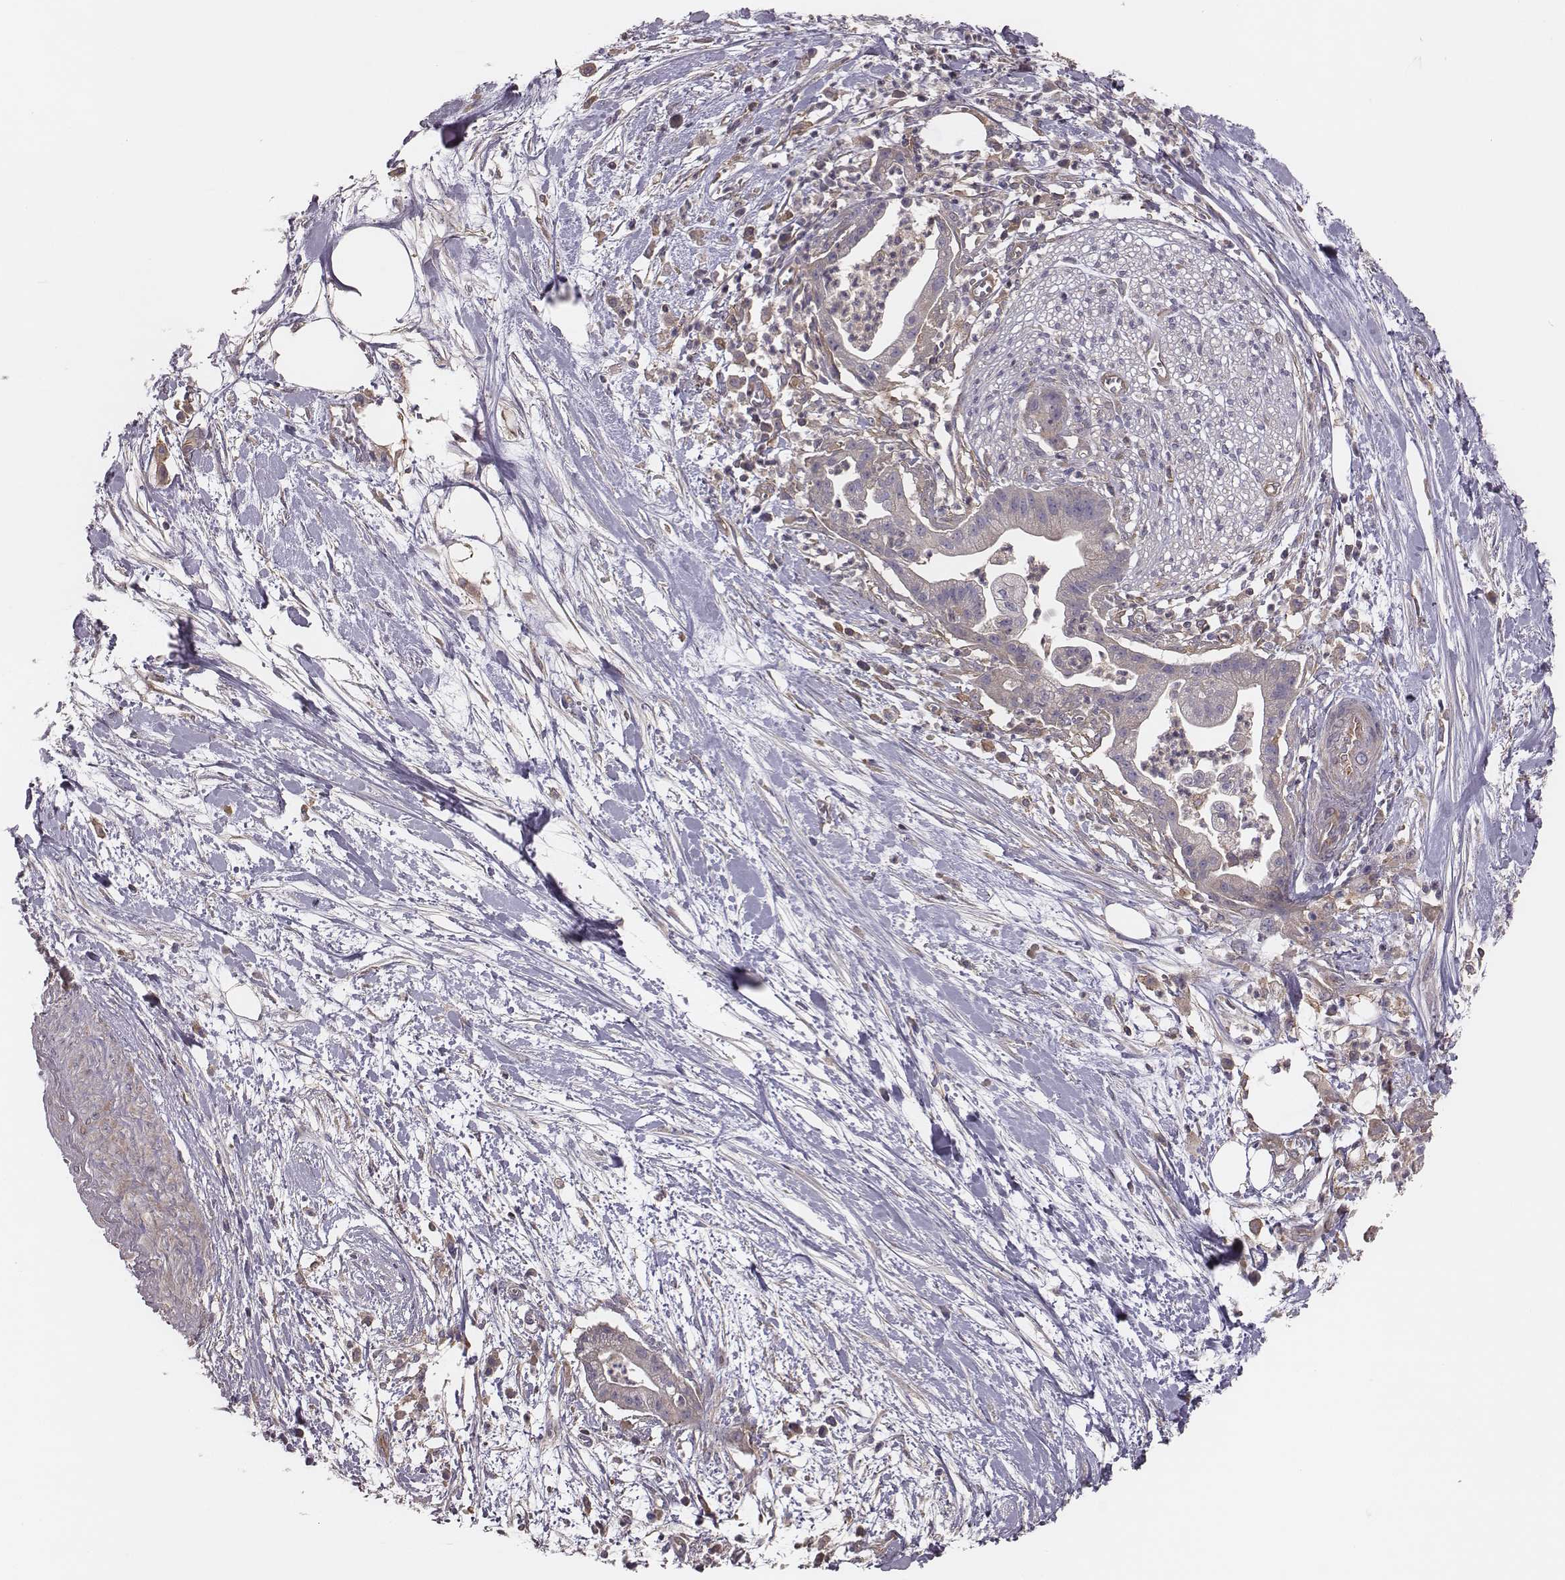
{"staining": {"intensity": "negative", "quantity": "none", "location": "none"}, "tissue": "pancreatic cancer", "cell_type": "Tumor cells", "image_type": "cancer", "snomed": [{"axis": "morphology", "description": "Normal tissue, NOS"}, {"axis": "morphology", "description": "Adenocarcinoma, NOS"}, {"axis": "topography", "description": "Lymph node"}, {"axis": "topography", "description": "Pancreas"}], "caption": "This micrograph is of pancreatic adenocarcinoma stained with IHC to label a protein in brown with the nuclei are counter-stained blue. There is no expression in tumor cells.", "gene": "CAD", "patient": {"sex": "female", "age": 58}}